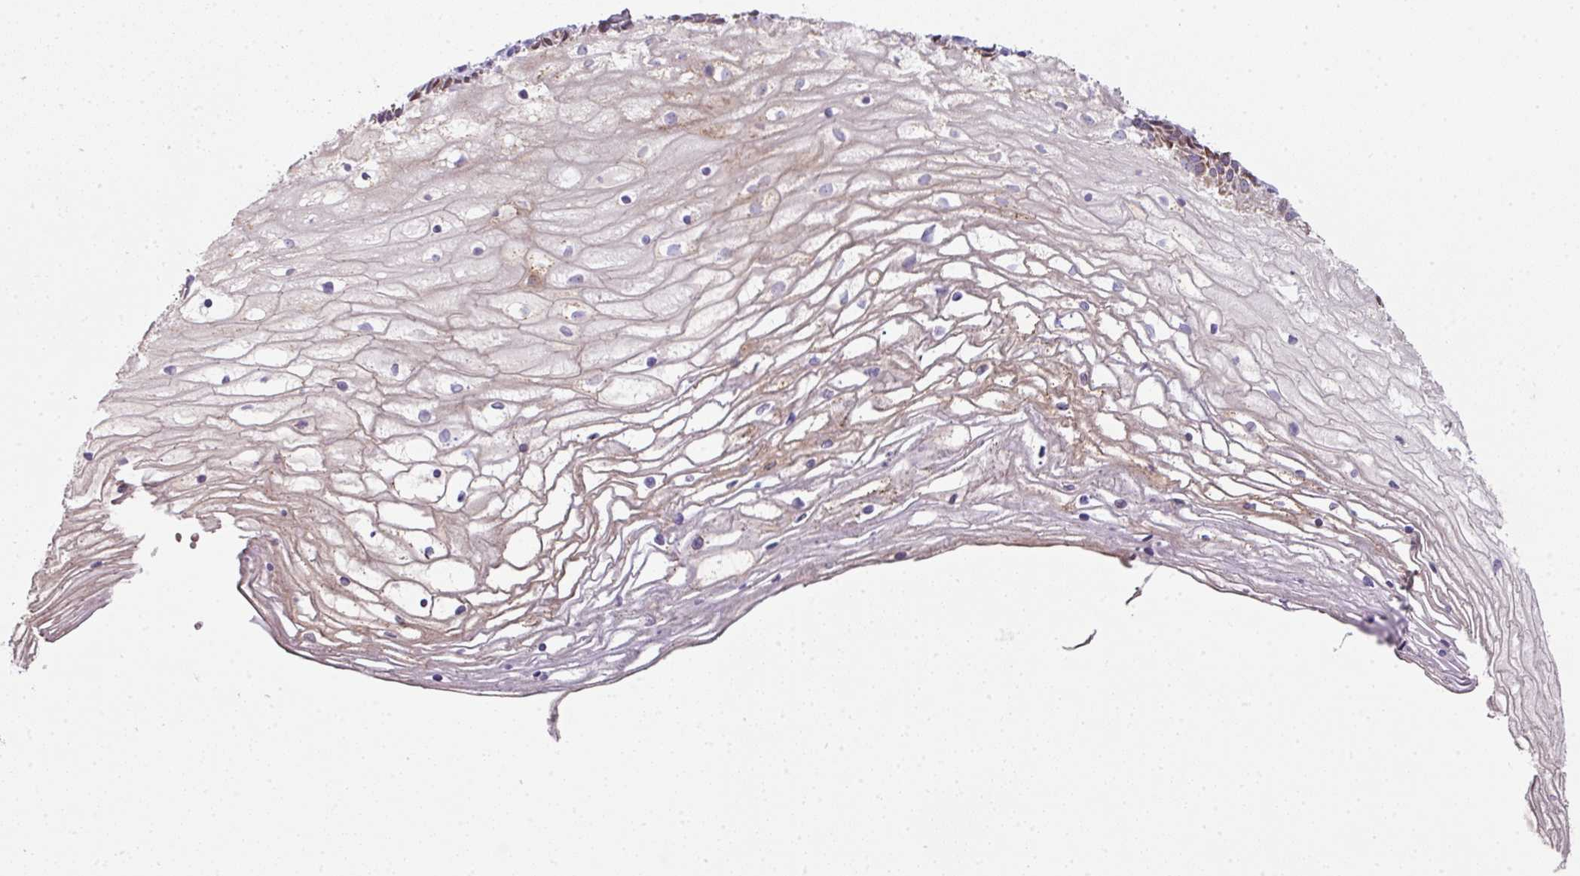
{"staining": {"intensity": "moderate", "quantity": ">75%", "location": "cytoplasmic/membranous,nuclear"}, "tissue": "cervix", "cell_type": "Glandular cells", "image_type": "normal", "snomed": [{"axis": "morphology", "description": "Normal tissue, NOS"}, {"axis": "topography", "description": "Cervix"}], "caption": "High-power microscopy captured an IHC micrograph of benign cervix, revealing moderate cytoplasmic/membranous,nuclear positivity in about >75% of glandular cells.", "gene": "ANKRD18A", "patient": {"sex": "female", "age": 36}}